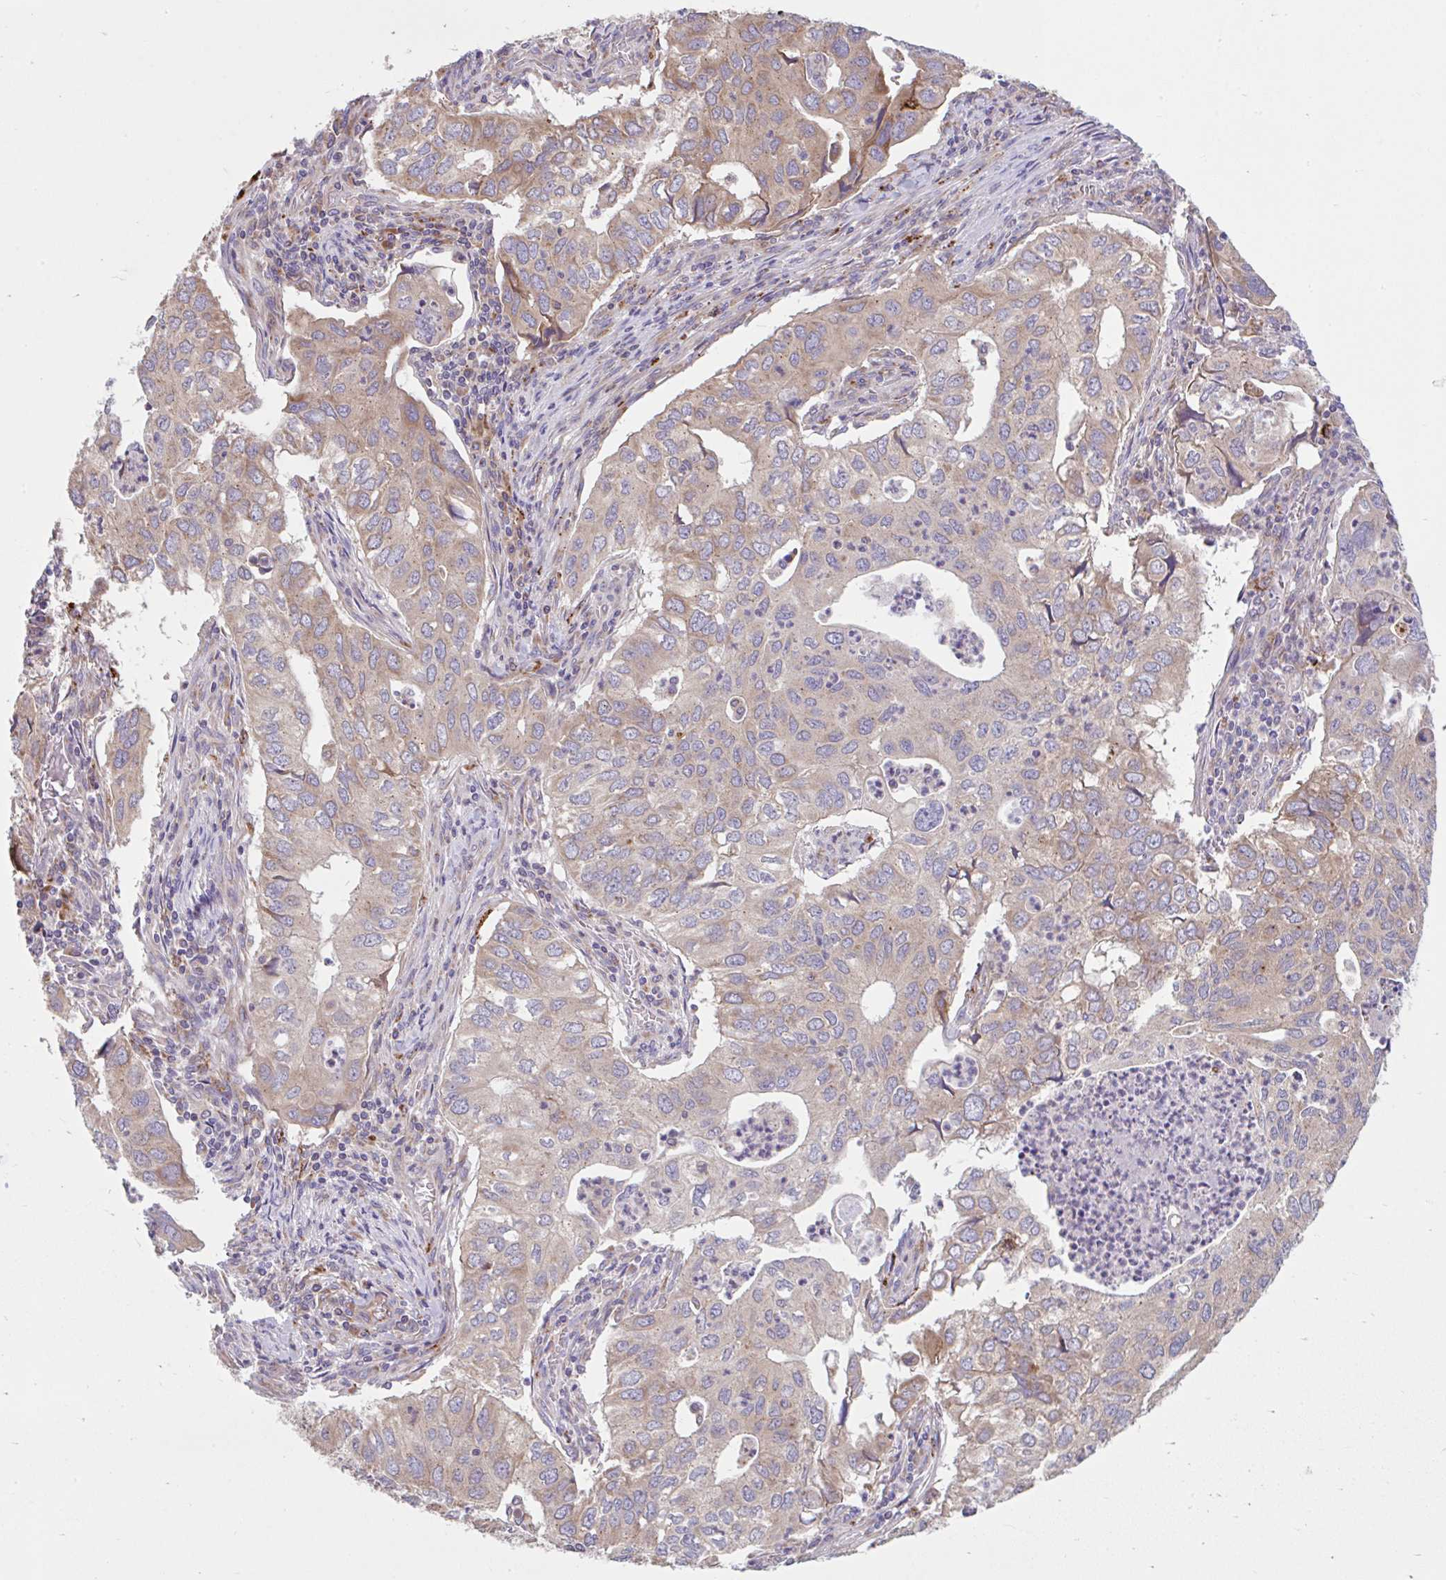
{"staining": {"intensity": "moderate", "quantity": "<25%", "location": "cytoplasmic/membranous"}, "tissue": "lung cancer", "cell_type": "Tumor cells", "image_type": "cancer", "snomed": [{"axis": "morphology", "description": "Adenocarcinoma, NOS"}, {"axis": "topography", "description": "Lung"}], "caption": "A low amount of moderate cytoplasmic/membranous expression is identified in about <25% of tumor cells in lung cancer (adenocarcinoma) tissue. (brown staining indicates protein expression, while blue staining denotes nuclei).", "gene": "RALBP1", "patient": {"sex": "male", "age": 48}}